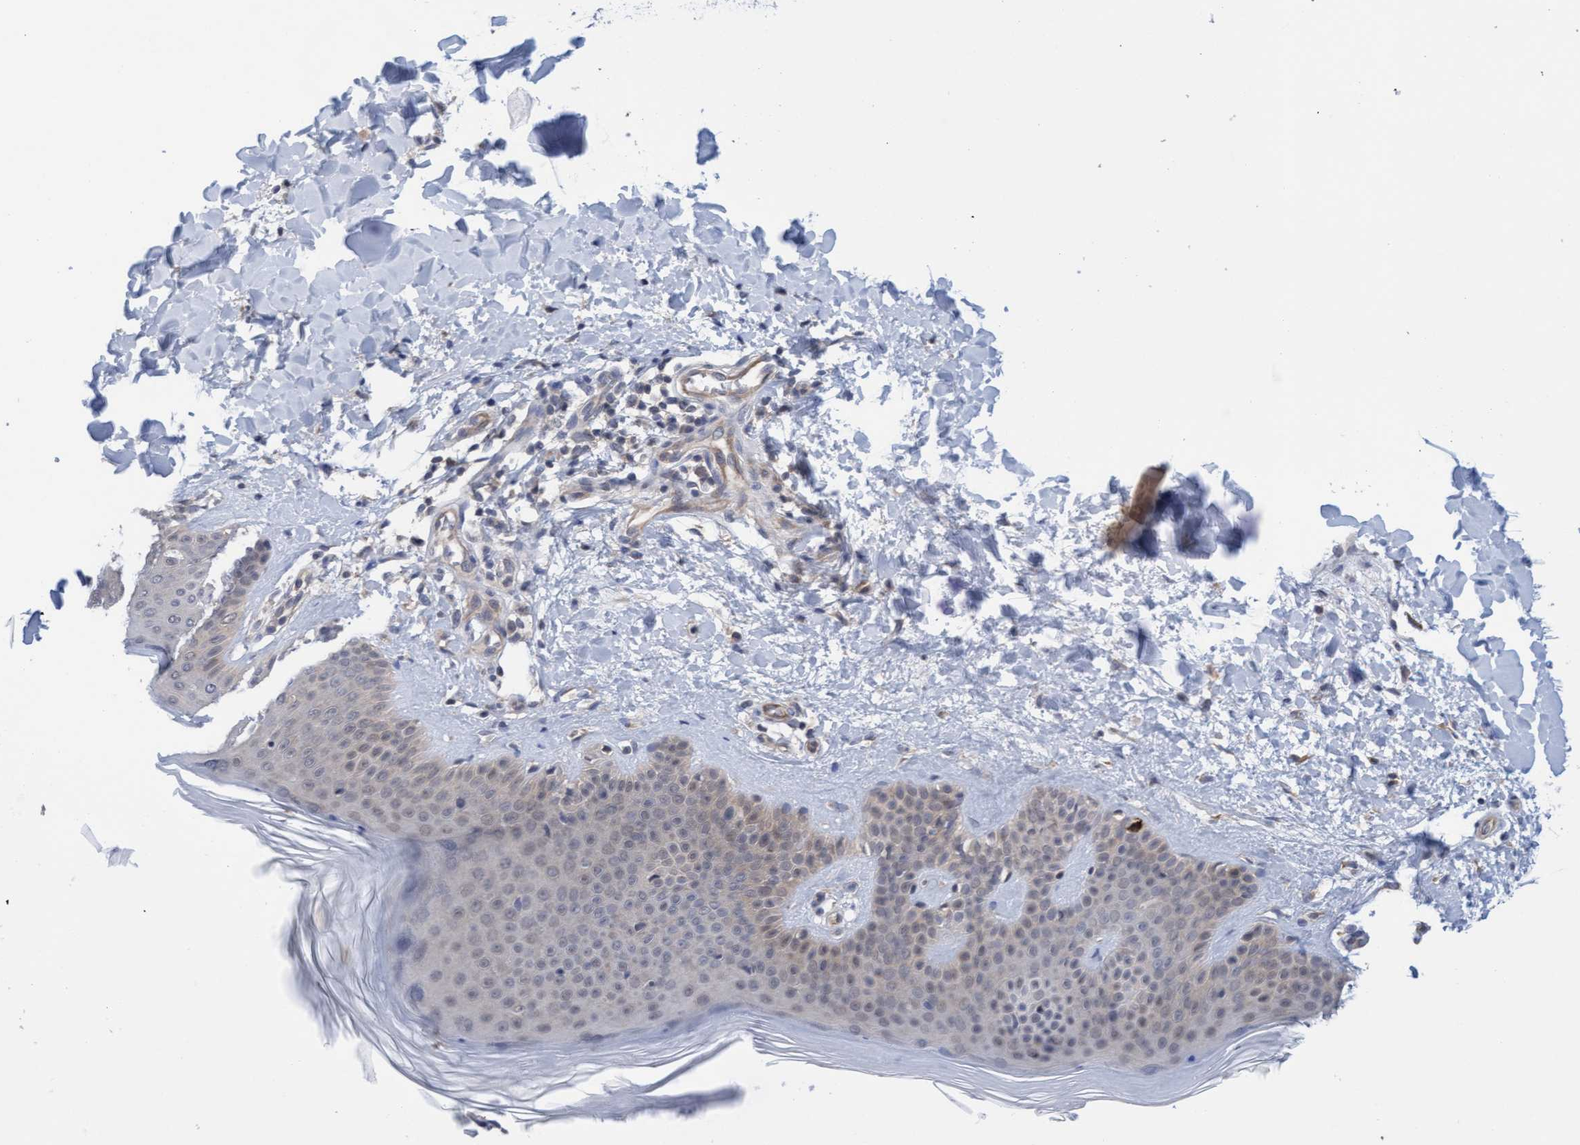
{"staining": {"intensity": "negative", "quantity": "none", "location": "none"}, "tissue": "skin", "cell_type": "Fibroblasts", "image_type": "normal", "snomed": [{"axis": "morphology", "description": "Normal tissue, NOS"}, {"axis": "morphology", "description": "Malignant melanoma, Metastatic site"}, {"axis": "topography", "description": "Skin"}], "caption": "Protein analysis of normal skin exhibits no significant positivity in fibroblasts. Brightfield microscopy of immunohistochemistry stained with DAB (3,3'-diaminobenzidine) (brown) and hematoxylin (blue), captured at high magnification.", "gene": "AMZ2", "patient": {"sex": "male", "age": 41}}